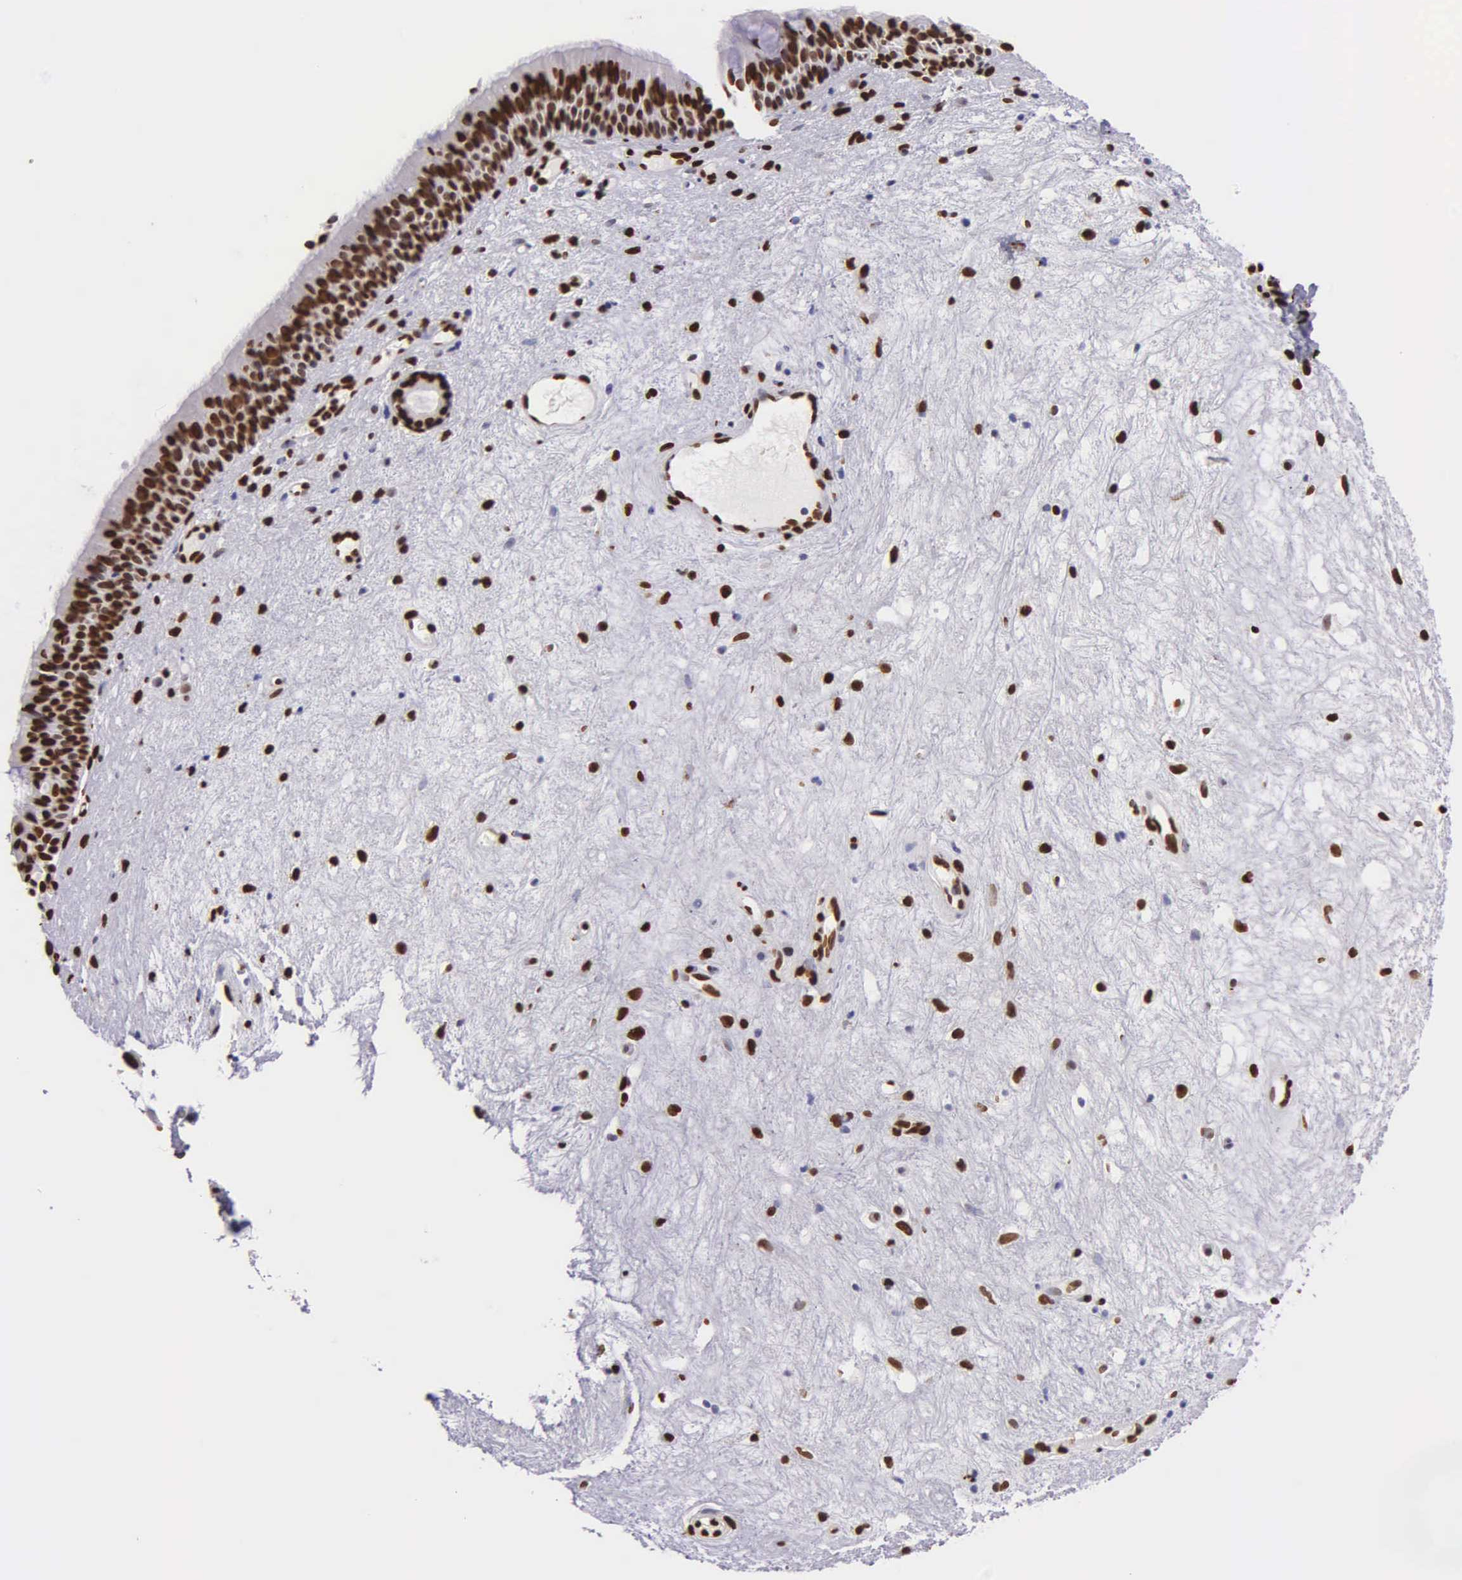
{"staining": {"intensity": "strong", "quantity": ">75%", "location": "nuclear"}, "tissue": "nasopharynx", "cell_type": "Respiratory epithelial cells", "image_type": "normal", "snomed": [{"axis": "morphology", "description": "Normal tissue, NOS"}, {"axis": "topography", "description": "Nasopharynx"}], "caption": "Protein expression analysis of normal human nasopharynx reveals strong nuclear expression in about >75% of respiratory epithelial cells.", "gene": "H1", "patient": {"sex": "female", "age": 78}}